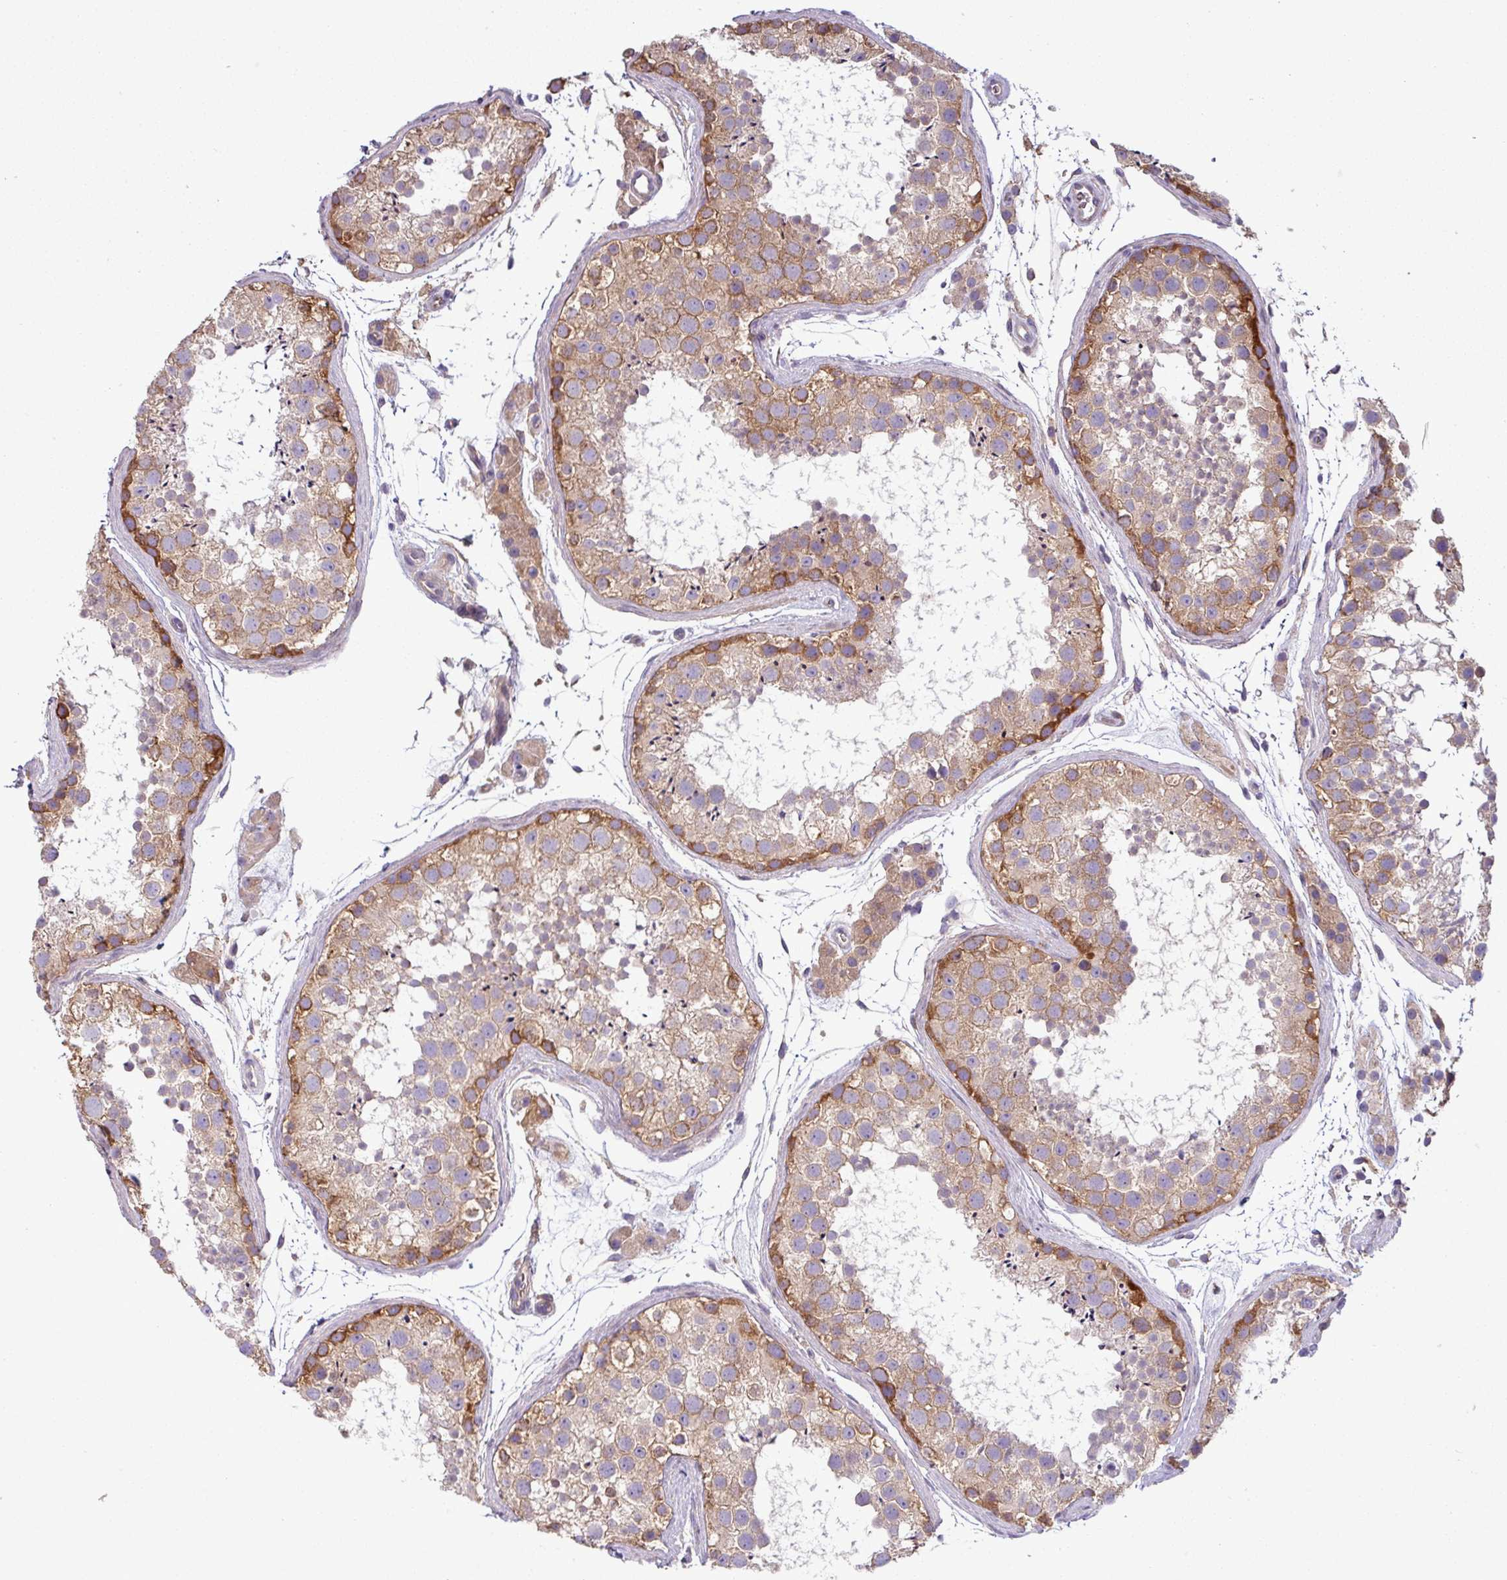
{"staining": {"intensity": "moderate", "quantity": ">75%", "location": "cytoplasmic/membranous"}, "tissue": "testis", "cell_type": "Cells in seminiferous ducts", "image_type": "normal", "snomed": [{"axis": "morphology", "description": "Normal tissue, NOS"}, {"axis": "topography", "description": "Testis"}], "caption": "This histopathology image exhibits unremarkable testis stained with immunohistochemistry (IHC) to label a protein in brown. The cytoplasmic/membranous of cells in seminiferous ducts show moderate positivity for the protein. Nuclei are counter-stained blue.", "gene": "LRRC74B", "patient": {"sex": "male", "age": 41}}